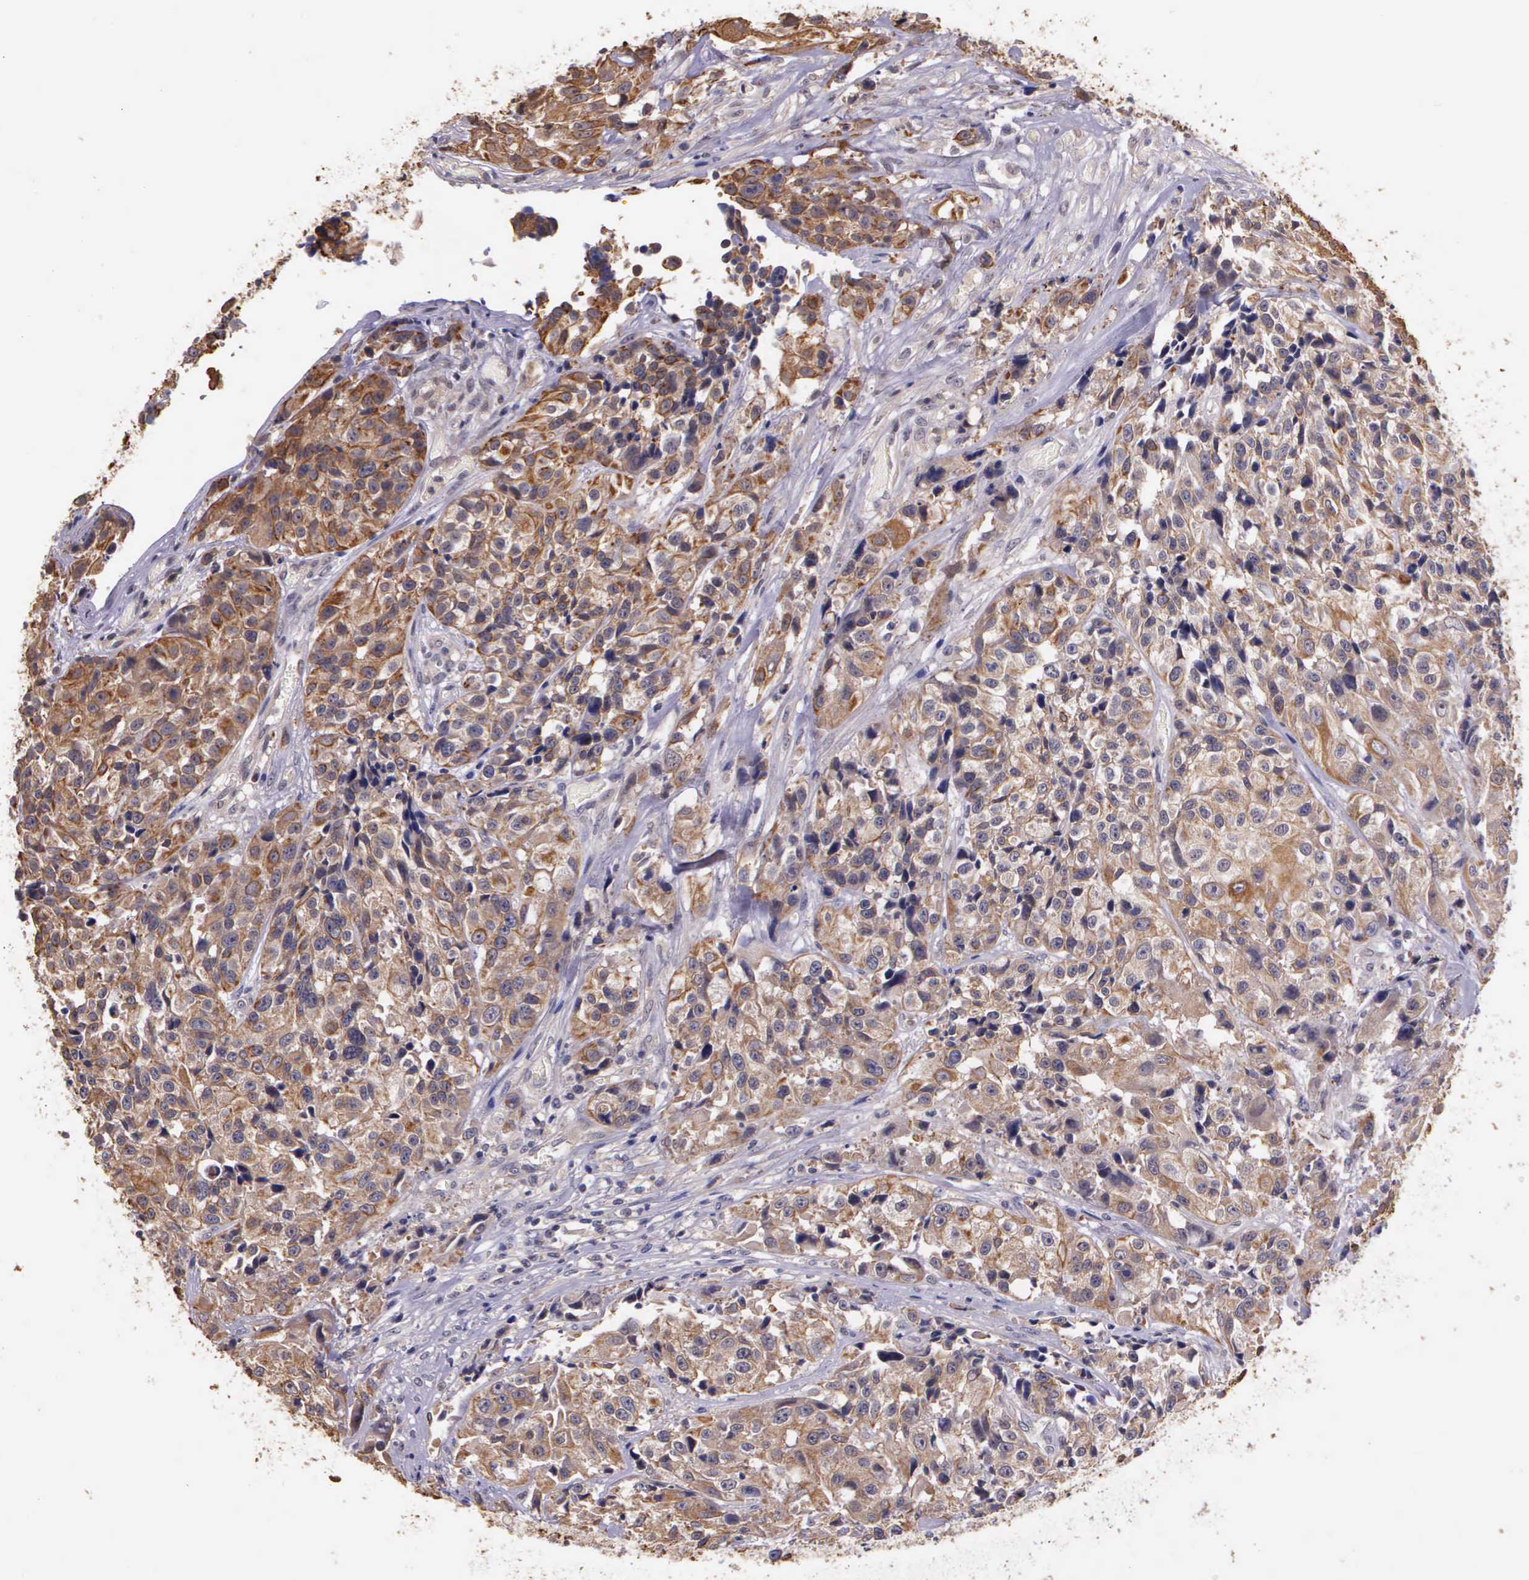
{"staining": {"intensity": "weak", "quantity": "25%-75%", "location": "cytoplasmic/membranous"}, "tissue": "urothelial cancer", "cell_type": "Tumor cells", "image_type": "cancer", "snomed": [{"axis": "morphology", "description": "Urothelial carcinoma, High grade"}, {"axis": "topography", "description": "Urinary bladder"}], "caption": "Immunohistochemistry staining of urothelial carcinoma (high-grade), which reveals low levels of weak cytoplasmic/membranous expression in approximately 25%-75% of tumor cells indicating weak cytoplasmic/membranous protein expression. The staining was performed using DAB (brown) for protein detection and nuclei were counterstained in hematoxylin (blue).", "gene": "IGBP1", "patient": {"sex": "female", "age": 81}}